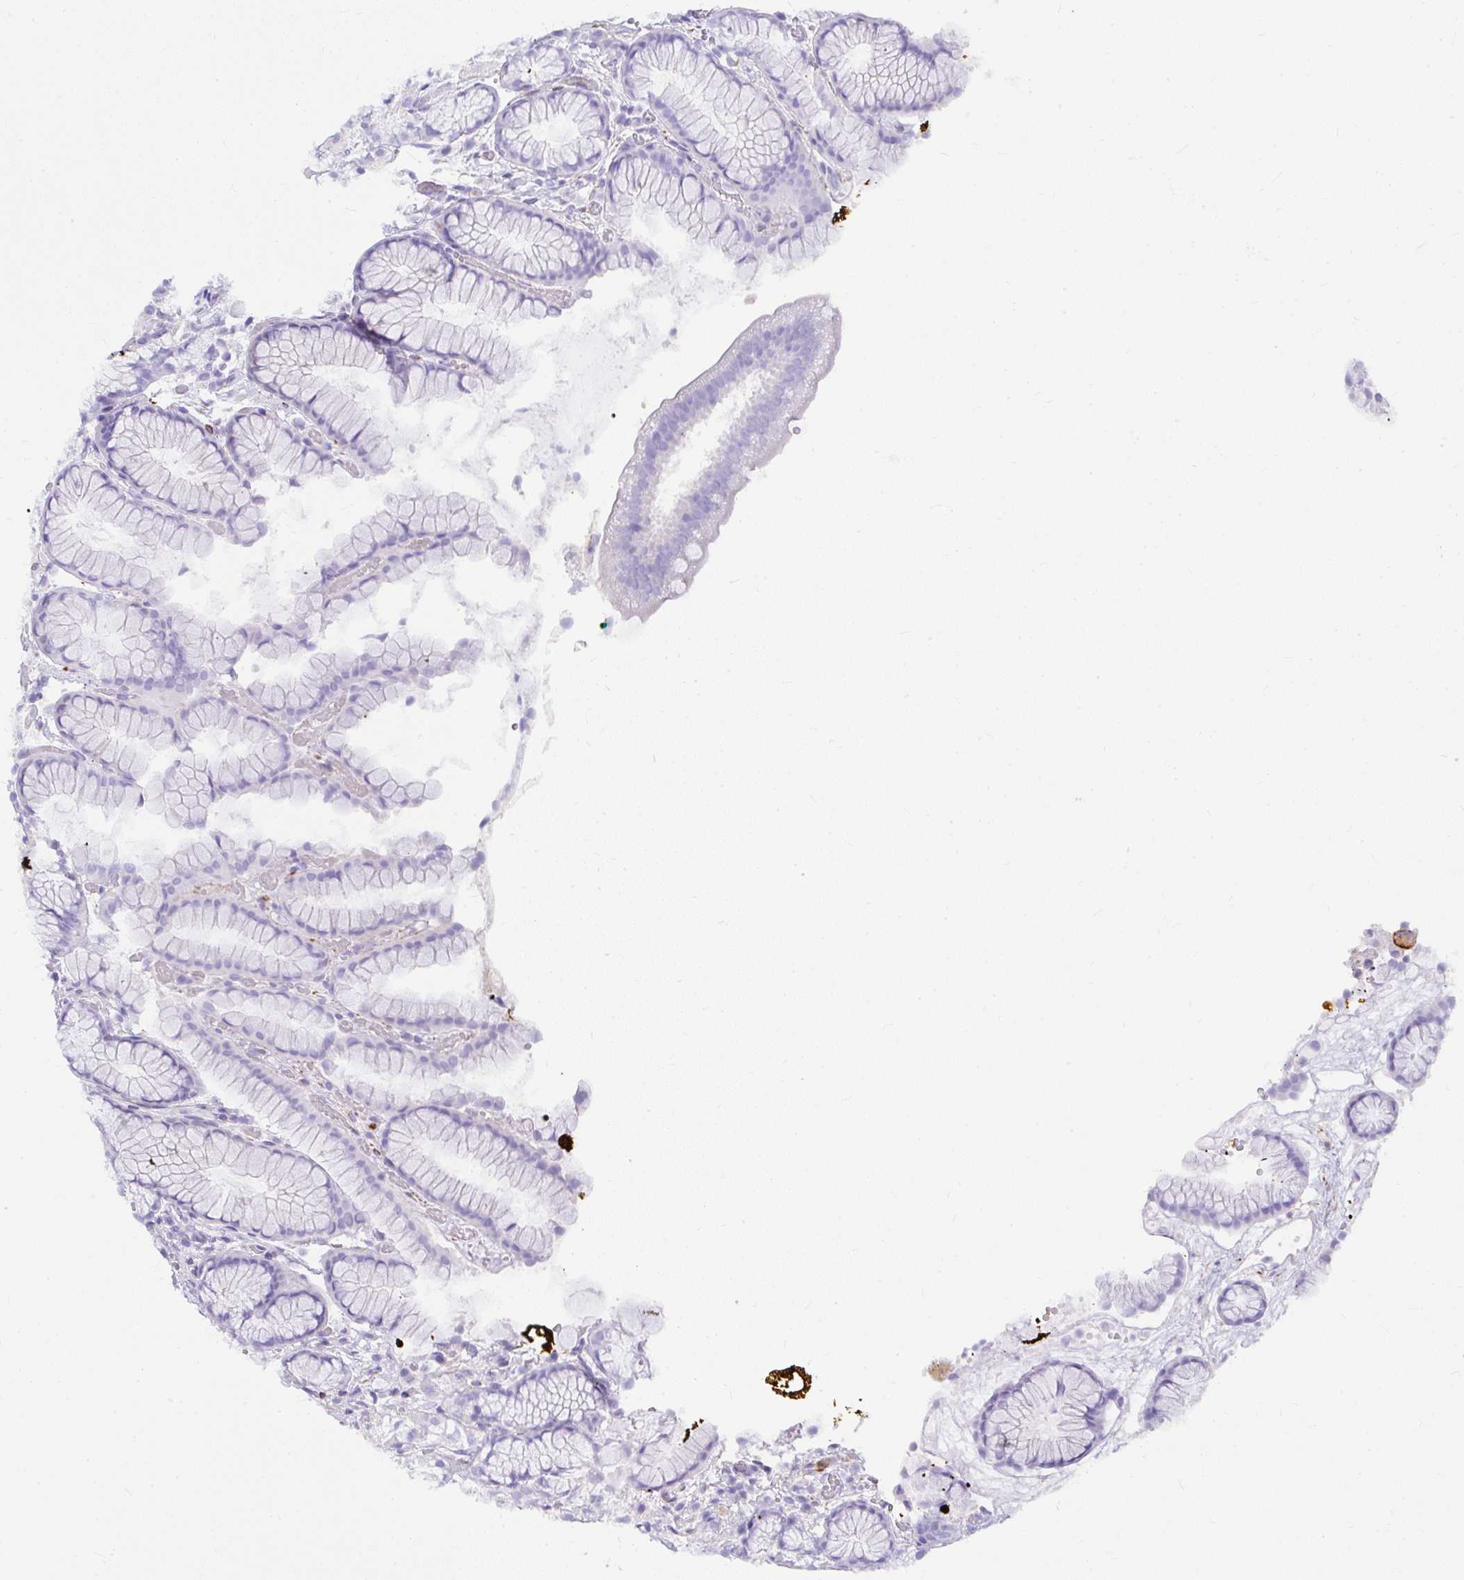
{"staining": {"intensity": "negative", "quantity": "none", "location": "none"}, "tissue": "stomach", "cell_type": "Glandular cells", "image_type": "normal", "snomed": [{"axis": "morphology", "description": "Normal tissue, NOS"}, {"axis": "topography", "description": "Smooth muscle"}, {"axis": "topography", "description": "Stomach"}], "caption": "The histopathology image exhibits no significant expression in glandular cells of stomach.", "gene": "DEPDC5", "patient": {"sex": "male", "age": 70}}